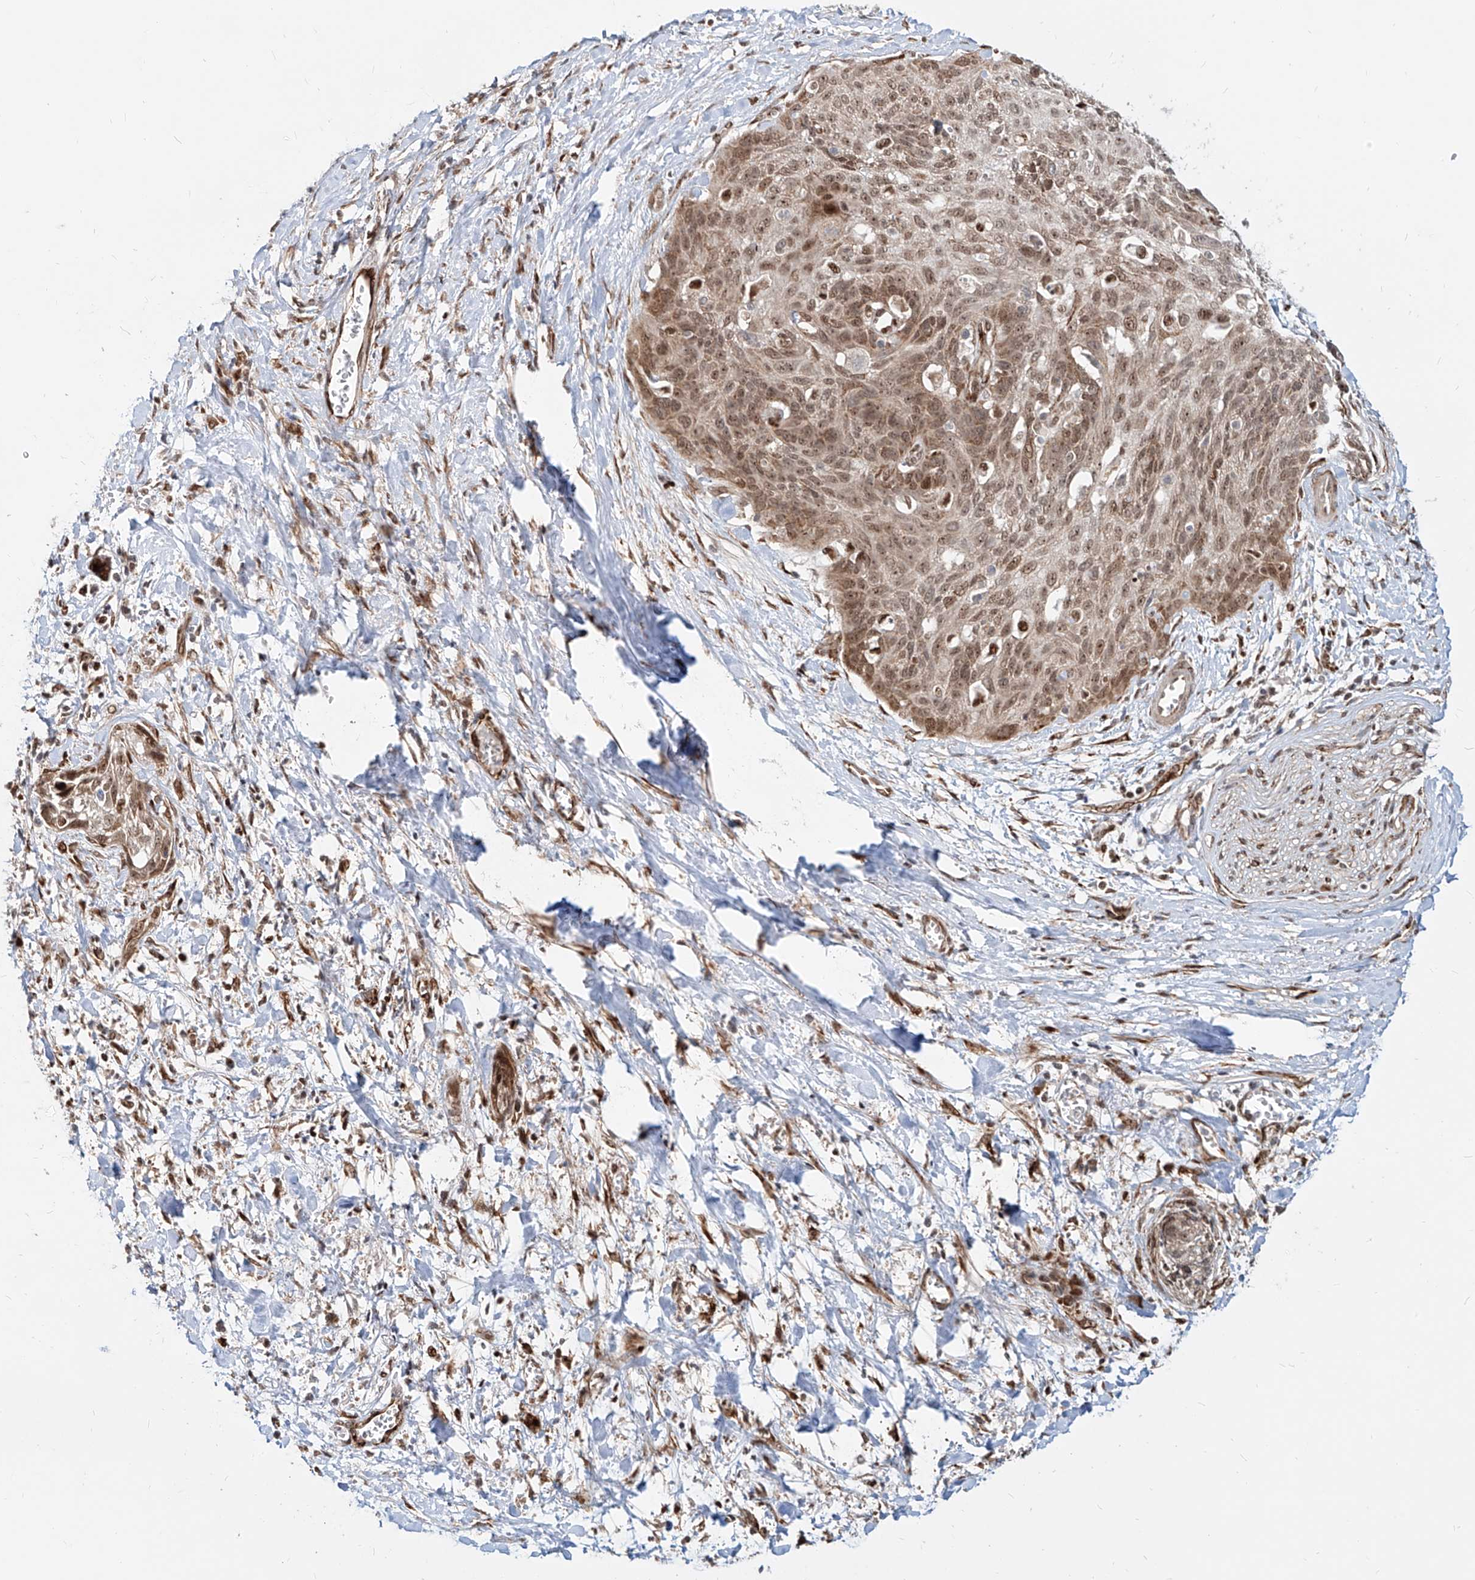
{"staining": {"intensity": "moderate", "quantity": ">75%", "location": "cytoplasmic/membranous,nuclear"}, "tissue": "cervical cancer", "cell_type": "Tumor cells", "image_type": "cancer", "snomed": [{"axis": "morphology", "description": "Squamous cell carcinoma, NOS"}, {"axis": "topography", "description": "Cervix"}], "caption": "High-power microscopy captured an immunohistochemistry histopathology image of squamous cell carcinoma (cervical), revealing moderate cytoplasmic/membranous and nuclear staining in approximately >75% of tumor cells. (Brightfield microscopy of DAB IHC at high magnification).", "gene": "ZNF710", "patient": {"sex": "female", "age": 55}}